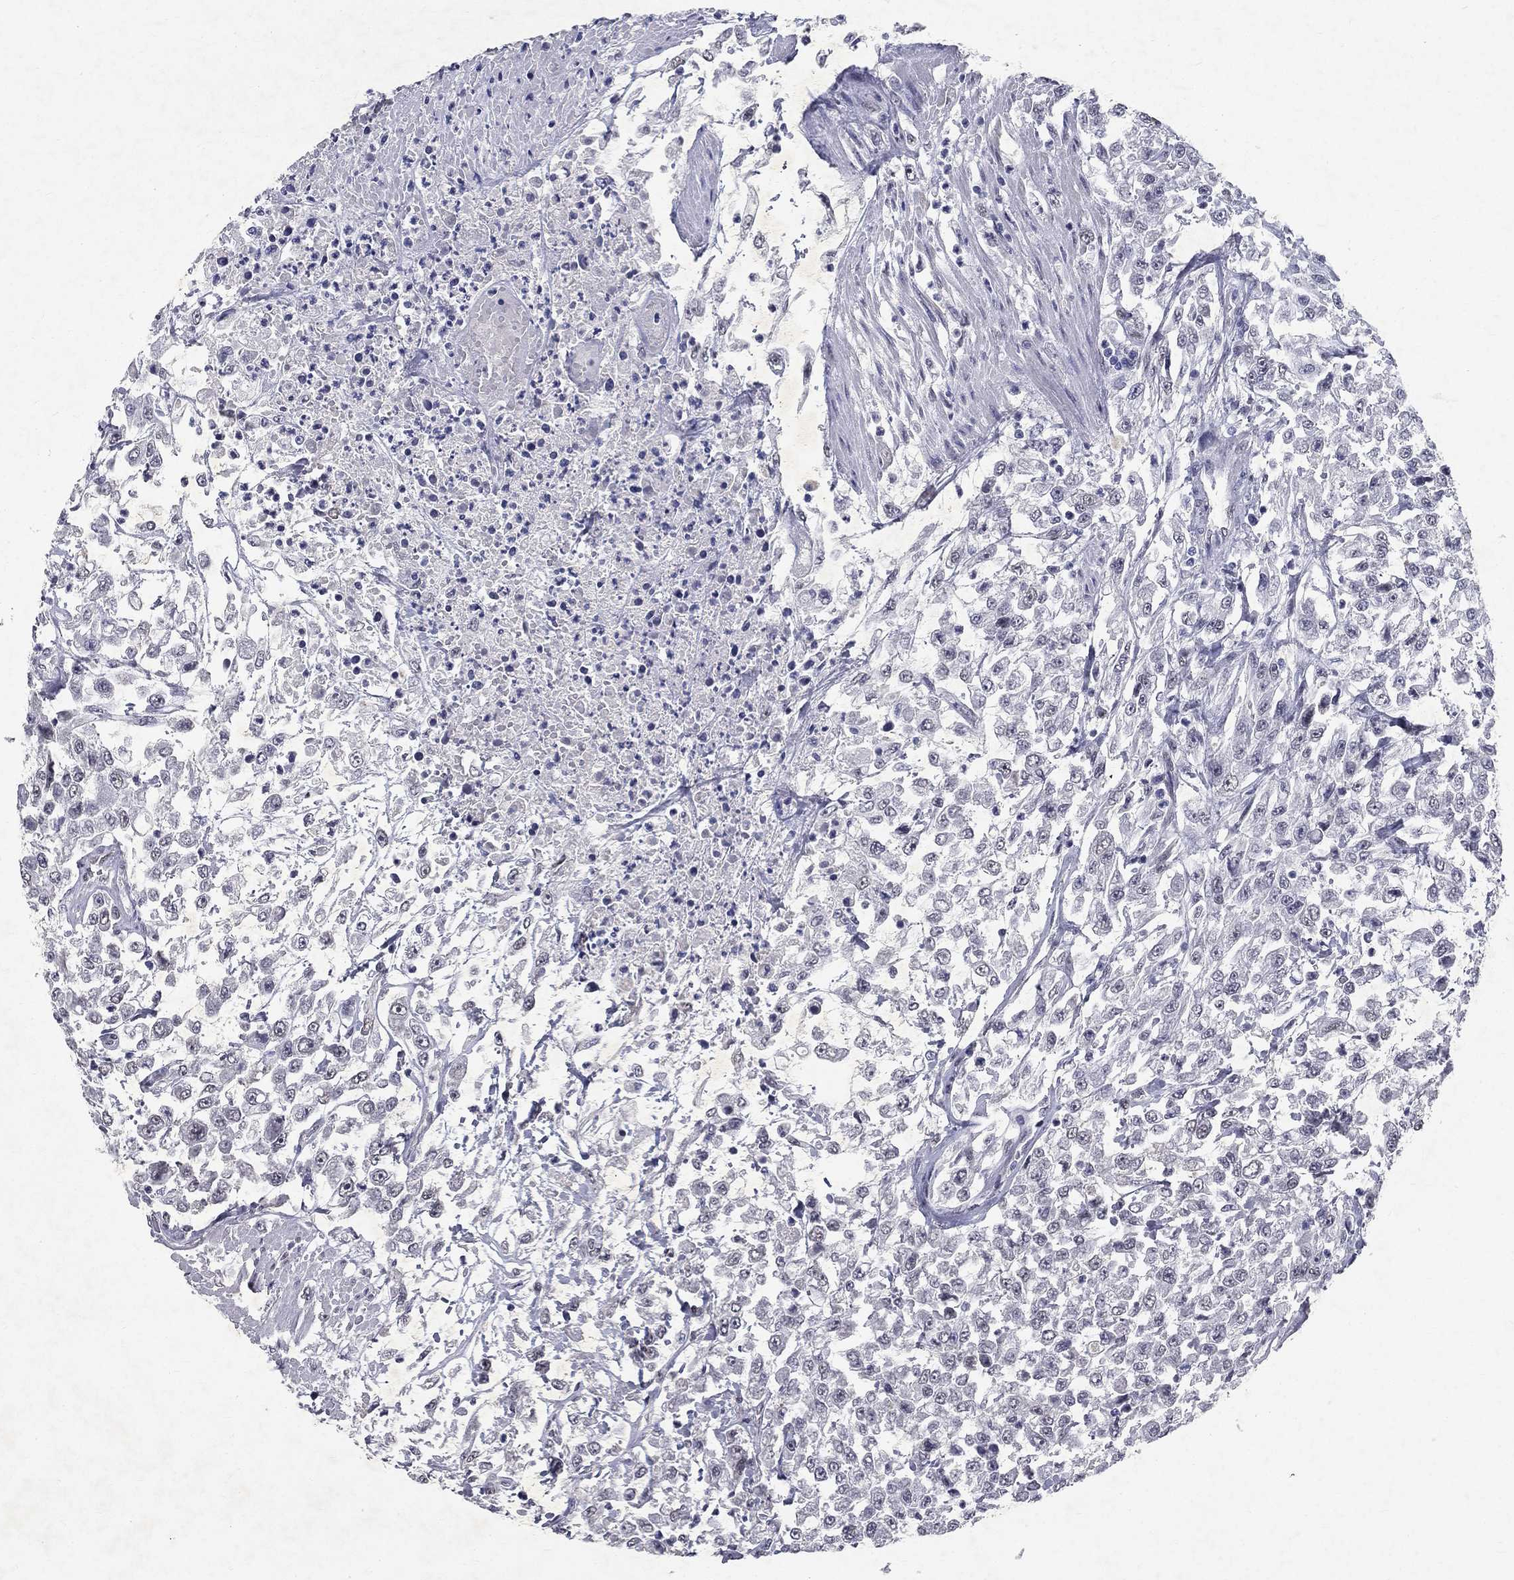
{"staining": {"intensity": "negative", "quantity": "none", "location": "none"}, "tissue": "urothelial cancer", "cell_type": "Tumor cells", "image_type": "cancer", "snomed": [{"axis": "morphology", "description": "Urothelial carcinoma, High grade"}, {"axis": "topography", "description": "Urinary bladder"}], "caption": "Urothelial carcinoma (high-grade) was stained to show a protein in brown. There is no significant expression in tumor cells.", "gene": "RBFOX1", "patient": {"sex": "male", "age": 46}}